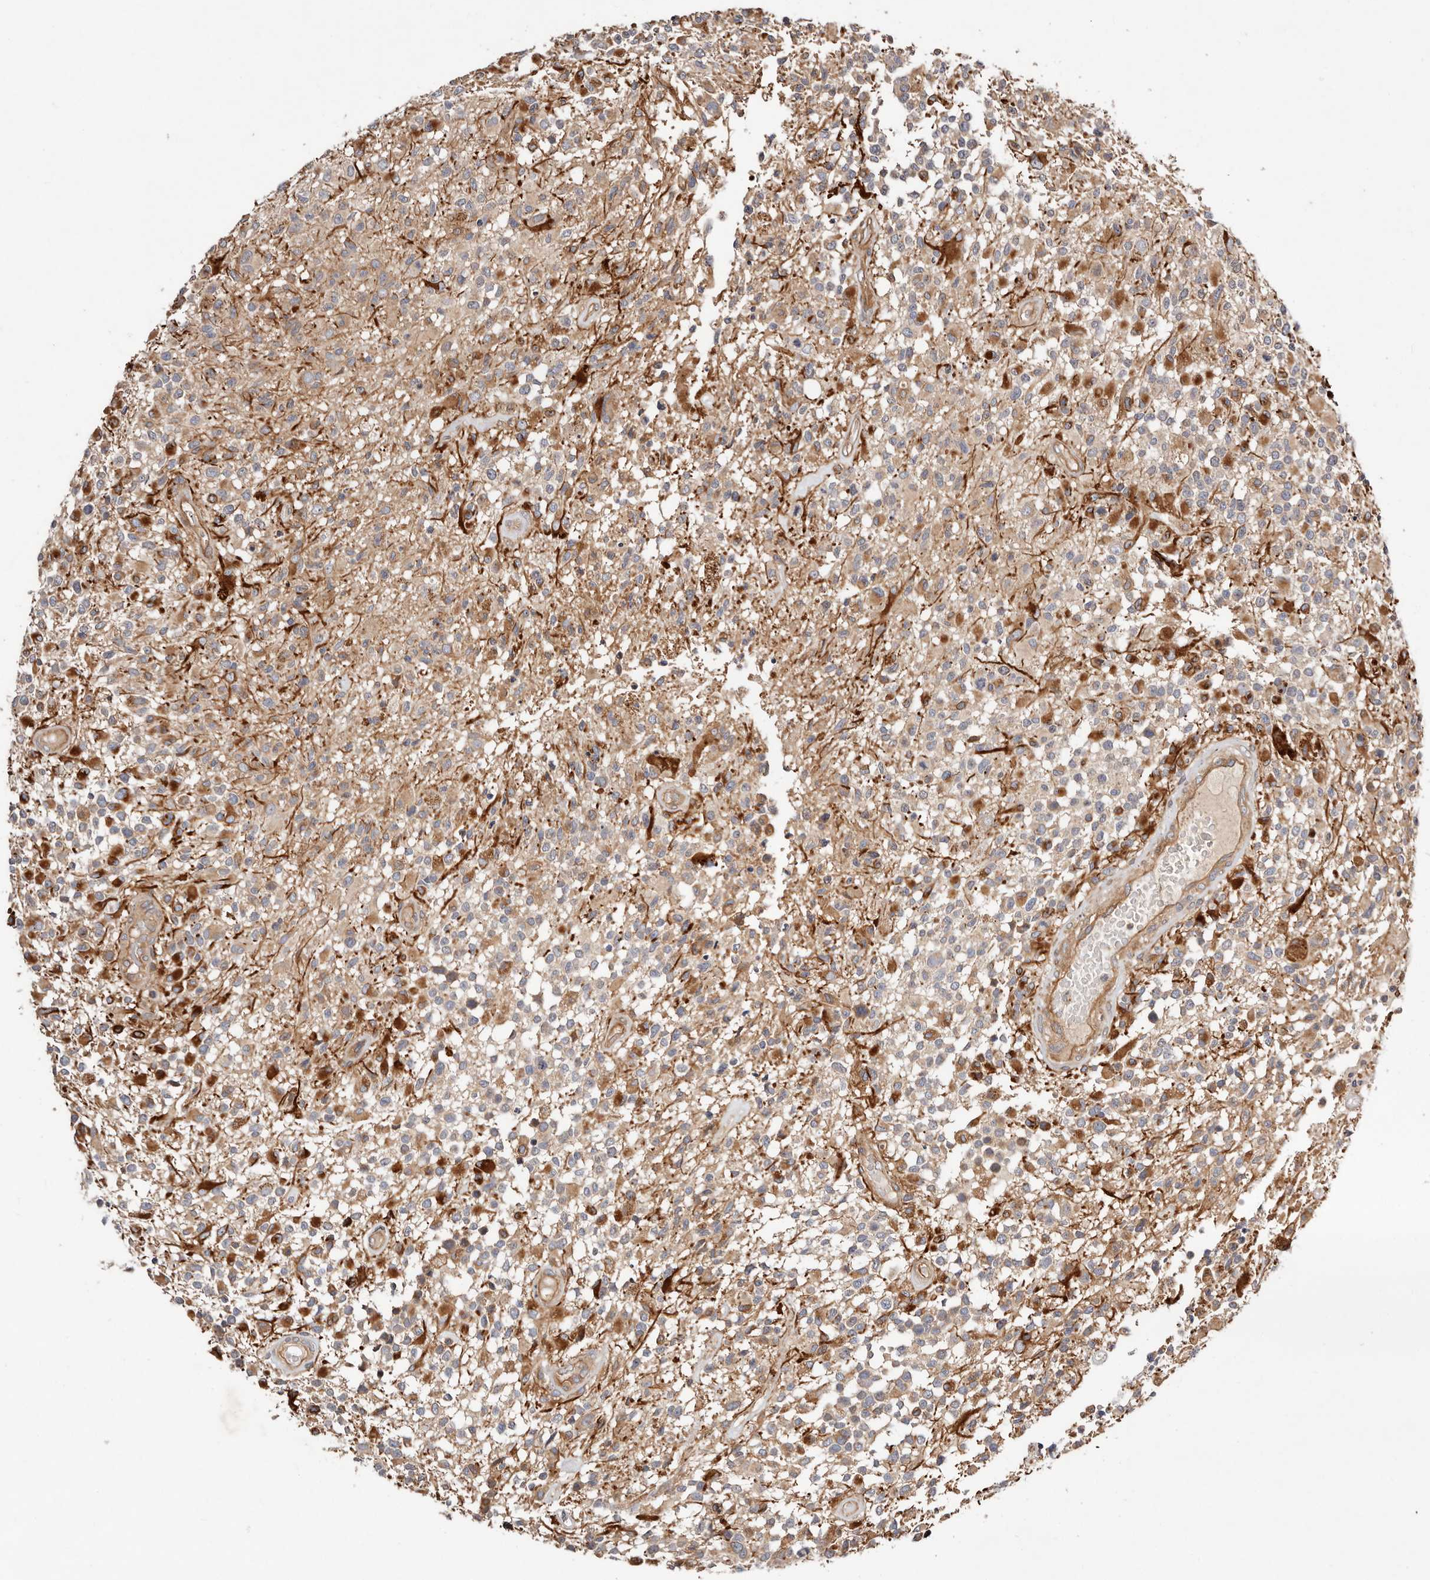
{"staining": {"intensity": "moderate", "quantity": "25%-75%", "location": "cytoplasmic/membranous"}, "tissue": "glioma", "cell_type": "Tumor cells", "image_type": "cancer", "snomed": [{"axis": "morphology", "description": "Glioma, malignant, High grade"}, {"axis": "morphology", "description": "Glioblastoma, NOS"}, {"axis": "topography", "description": "Brain"}], "caption": "This is a micrograph of immunohistochemistry staining of glioma, which shows moderate positivity in the cytoplasmic/membranous of tumor cells.", "gene": "MACF1", "patient": {"sex": "male", "age": 60}}